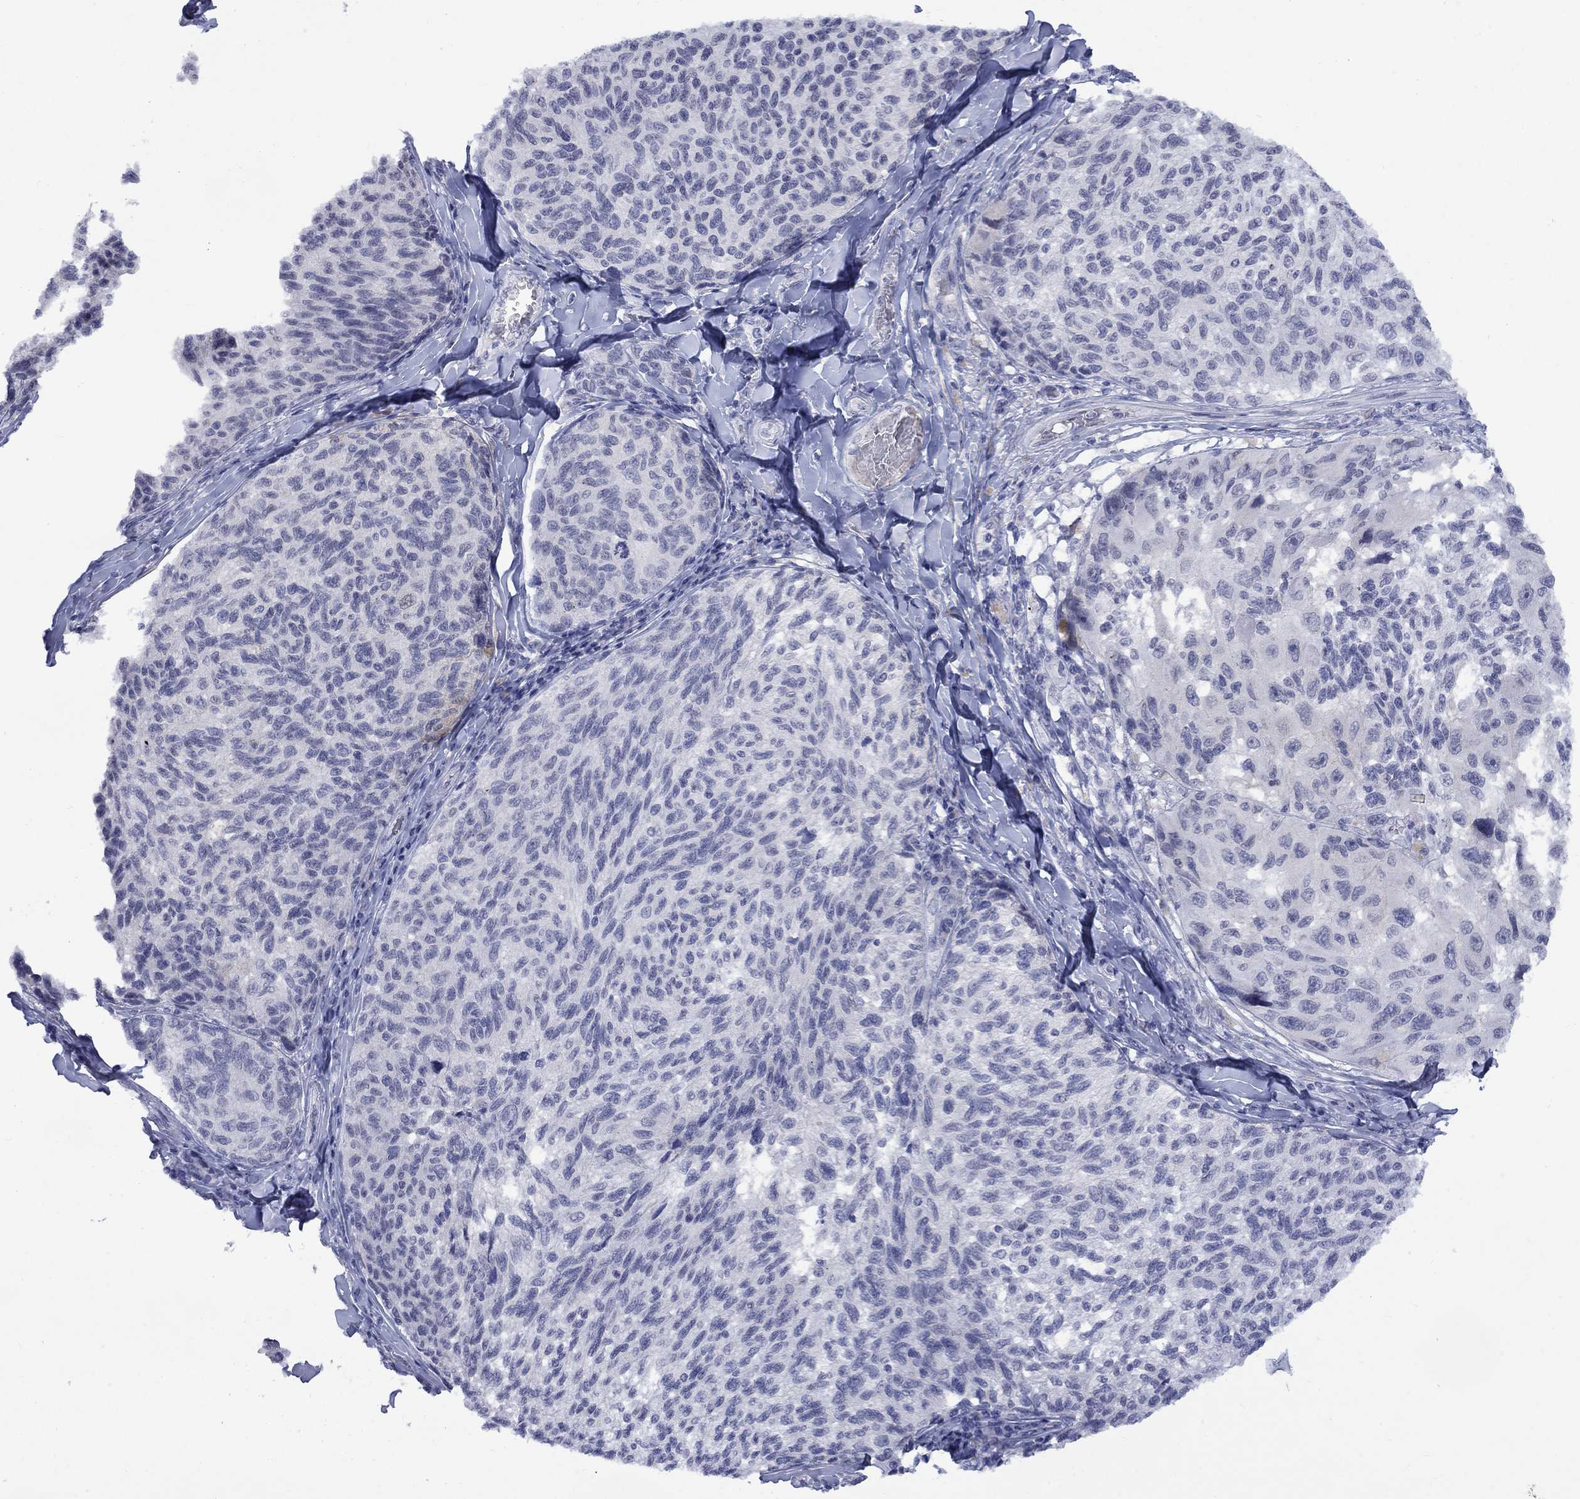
{"staining": {"intensity": "negative", "quantity": "none", "location": "none"}, "tissue": "melanoma", "cell_type": "Tumor cells", "image_type": "cancer", "snomed": [{"axis": "morphology", "description": "Malignant melanoma, NOS"}, {"axis": "topography", "description": "Skin"}], "caption": "The micrograph exhibits no significant expression in tumor cells of malignant melanoma.", "gene": "NSMF", "patient": {"sex": "female", "age": 73}}